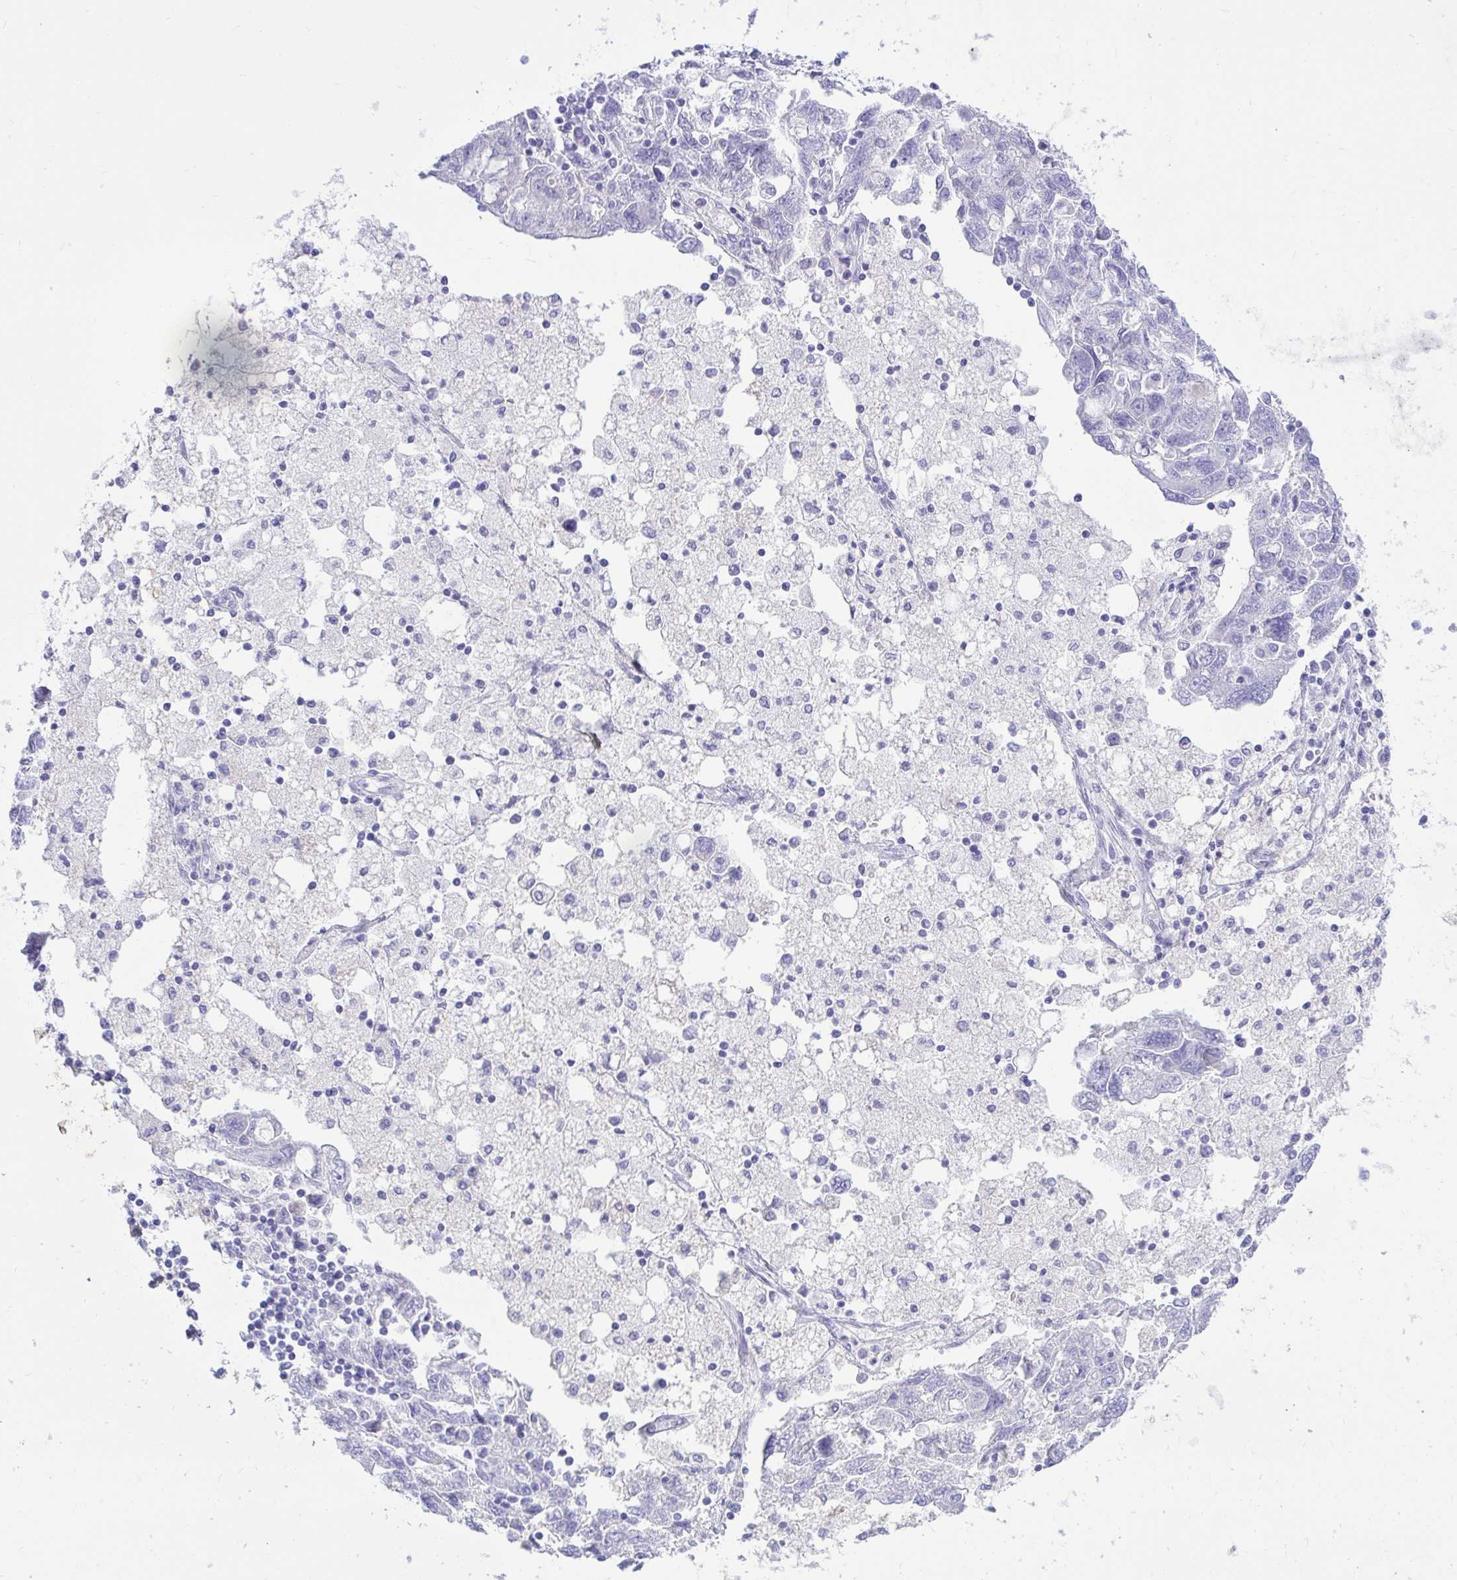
{"staining": {"intensity": "negative", "quantity": "none", "location": "none"}, "tissue": "ovarian cancer", "cell_type": "Tumor cells", "image_type": "cancer", "snomed": [{"axis": "morphology", "description": "Carcinoma, NOS"}, {"axis": "morphology", "description": "Cystadenocarcinoma, serous, NOS"}, {"axis": "topography", "description": "Ovary"}], "caption": "This is a image of immunohistochemistry (IHC) staining of serous cystadenocarcinoma (ovarian), which shows no staining in tumor cells.", "gene": "ANKDD1B", "patient": {"sex": "female", "age": 69}}